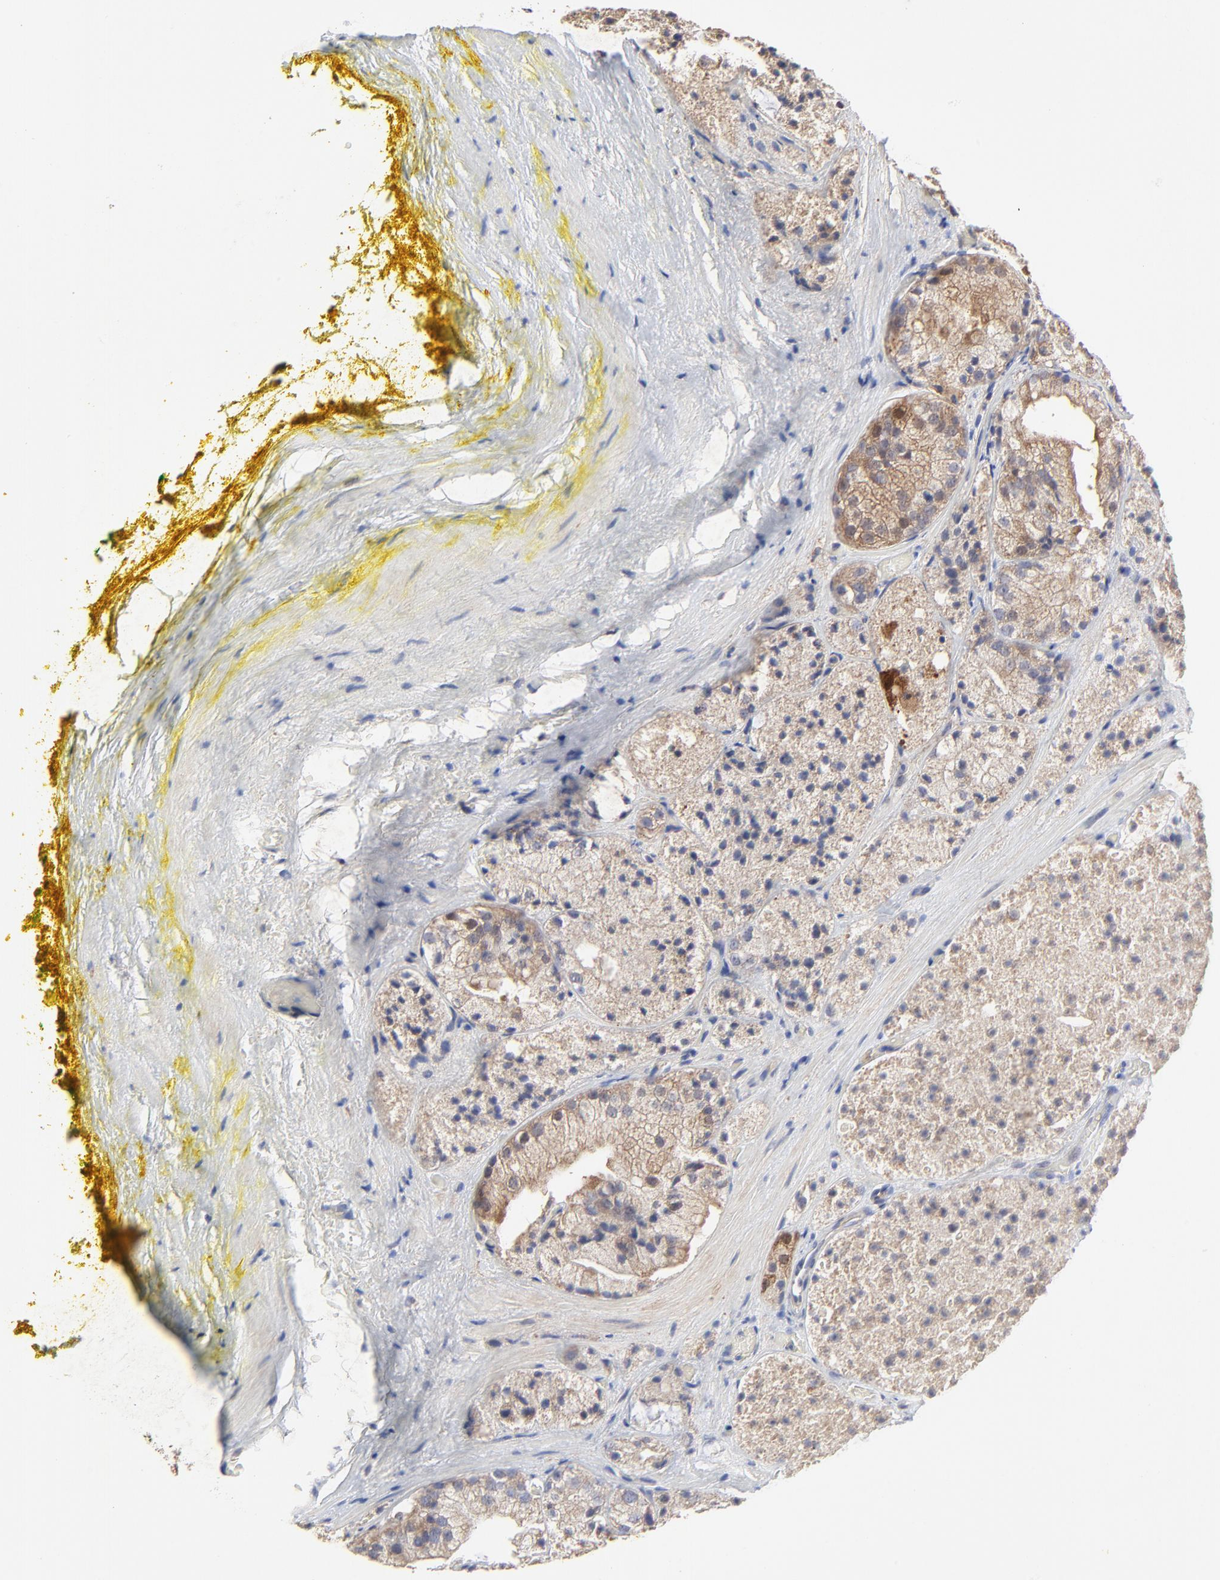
{"staining": {"intensity": "moderate", "quantity": ">75%", "location": "cytoplasmic/membranous"}, "tissue": "prostate cancer", "cell_type": "Tumor cells", "image_type": "cancer", "snomed": [{"axis": "morphology", "description": "Adenocarcinoma, Low grade"}, {"axis": "topography", "description": "Prostate"}], "caption": "Protein analysis of prostate cancer (low-grade adenocarcinoma) tissue demonstrates moderate cytoplasmic/membranous positivity in about >75% of tumor cells.", "gene": "LGALS3", "patient": {"sex": "male", "age": 60}}